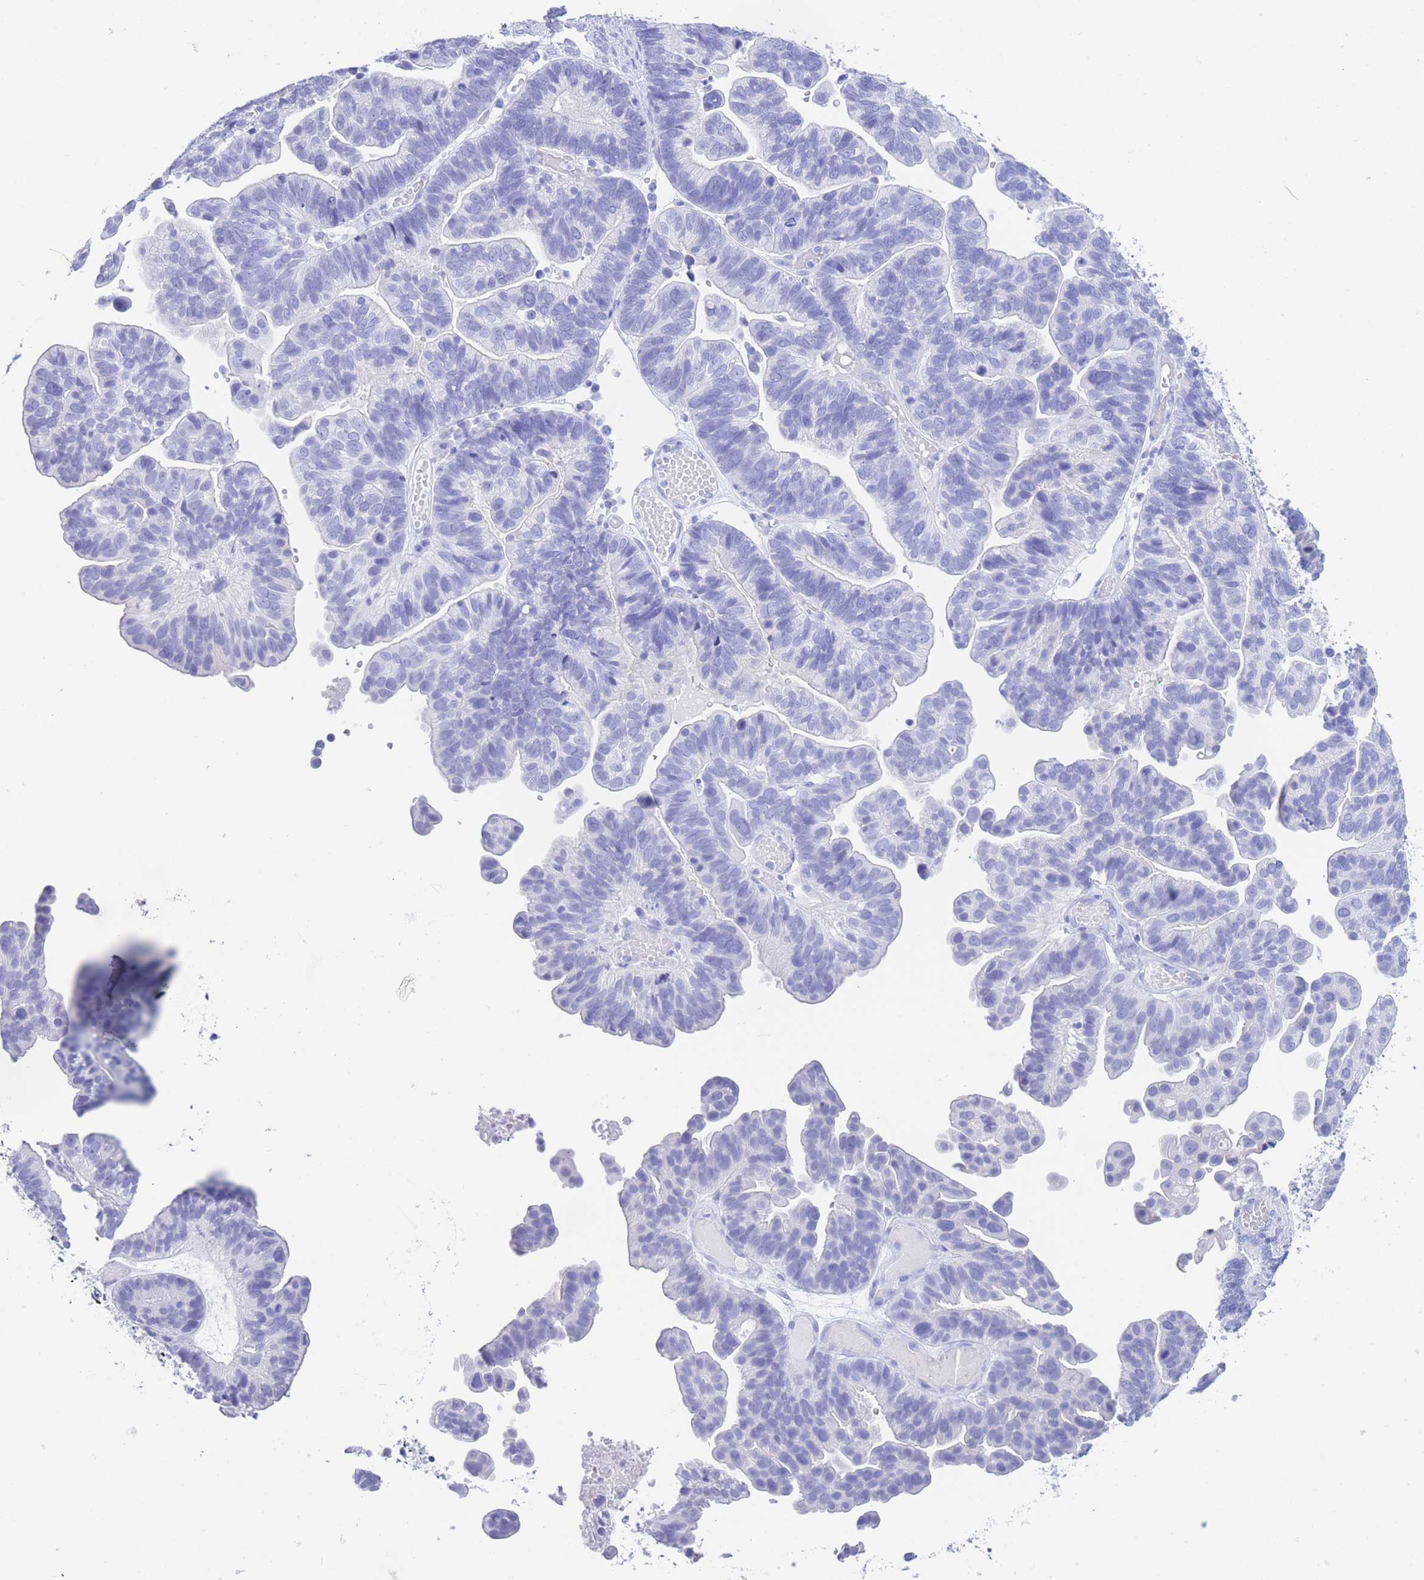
{"staining": {"intensity": "negative", "quantity": "none", "location": "none"}, "tissue": "ovarian cancer", "cell_type": "Tumor cells", "image_type": "cancer", "snomed": [{"axis": "morphology", "description": "Cystadenocarcinoma, serous, NOS"}, {"axis": "topography", "description": "Ovary"}], "caption": "Immunohistochemical staining of ovarian serous cystadenocarcinoma demonstrates no significant expression in tumor cells.", "gene": "SLCO1B3", "patient": {"sex": "female", "age": 56}}